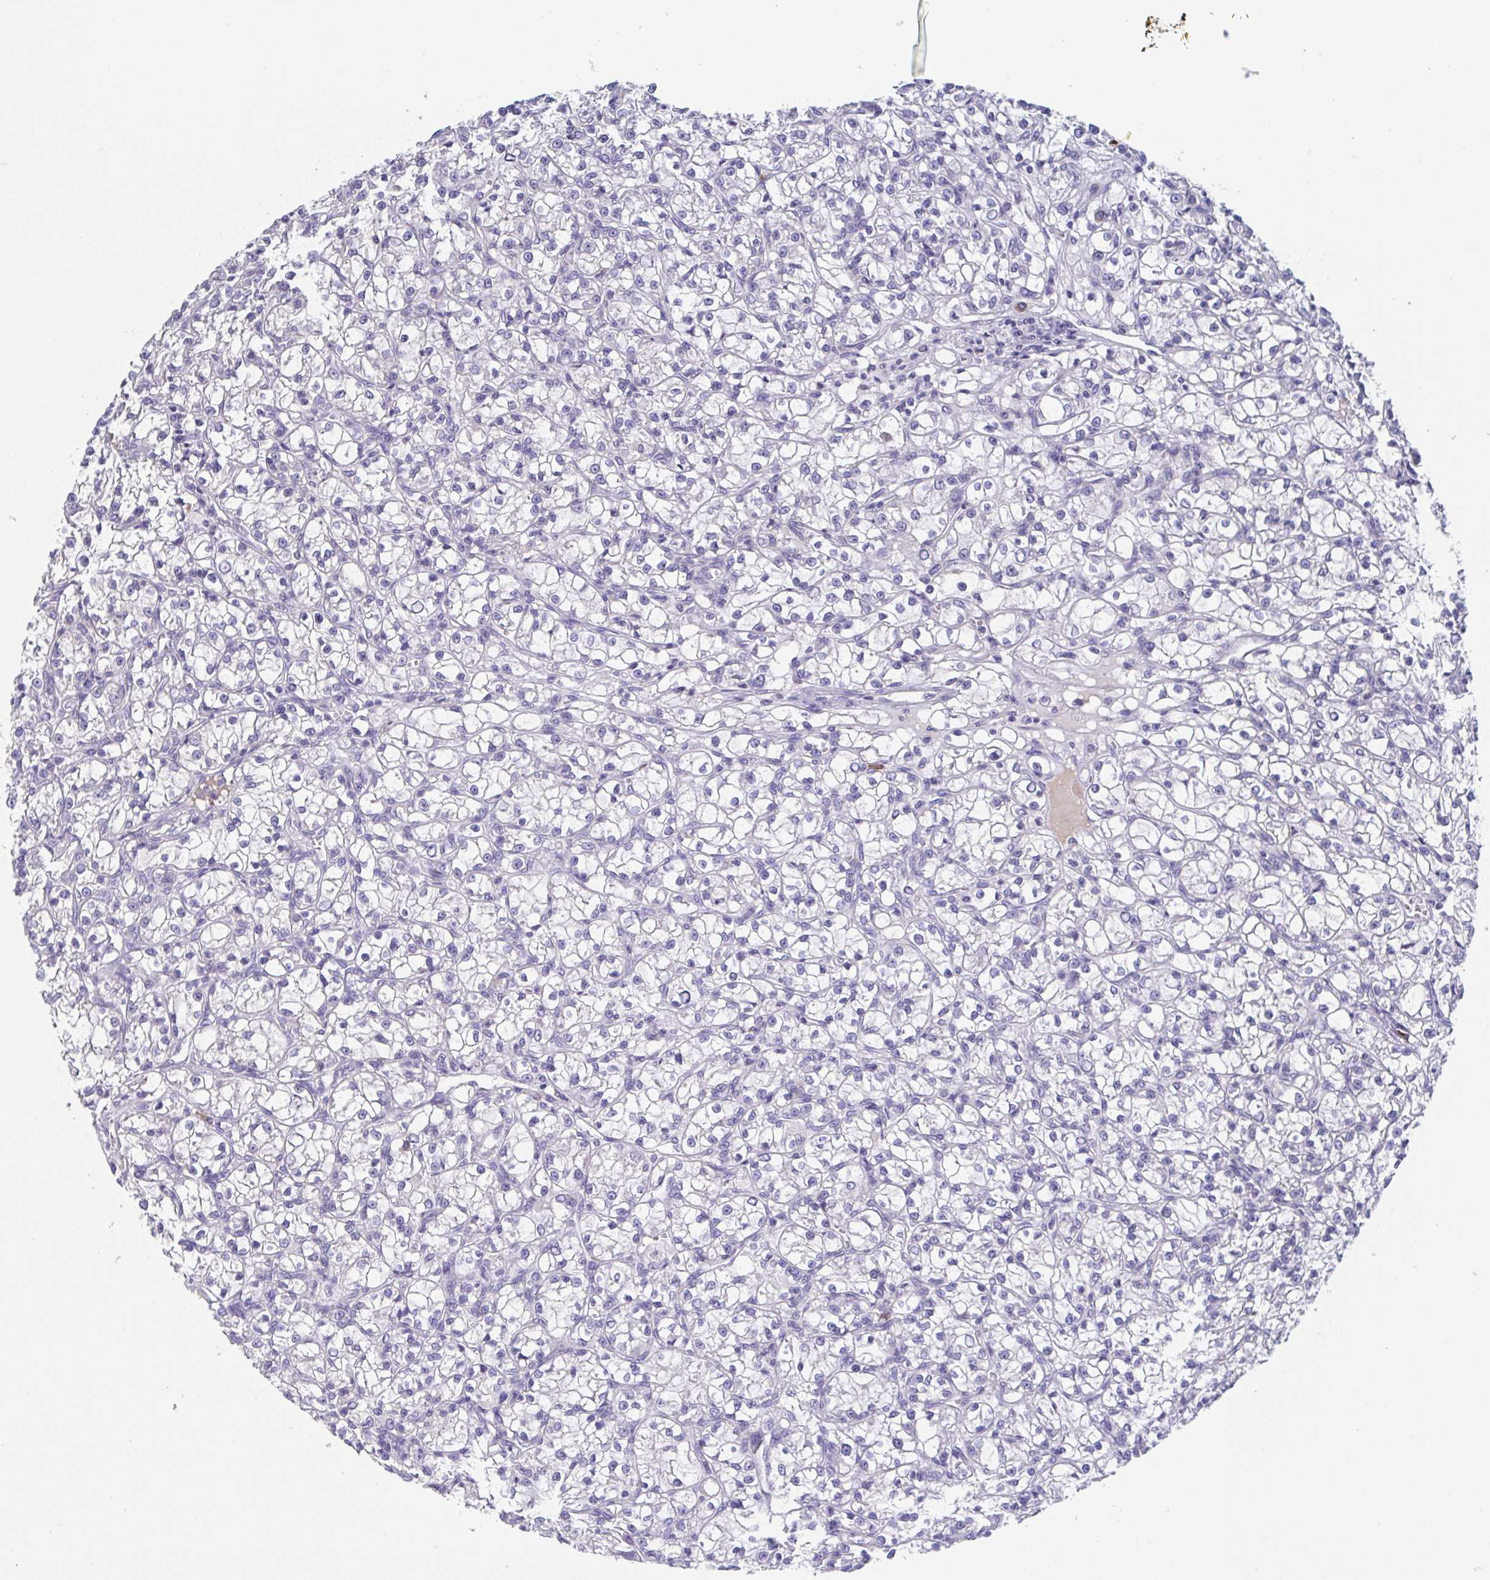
{"staining": {"intensity": "negative", "quantity": "none", "location": "none"}, "tissue": "renal cancer", "cell_type": "Tumor cells", "image_type": "cancer", "snomed": [{"axis": "morphology", "description": "Adenocarcinoma, NOS"}, {"axis": "topography", "description": "Kidney"}], "caption": "This photomicrograph is of adenocarcinoma (renal) stained with IHC to label a protein in brown with the nuclei are counter-stained blue. There is no staining in tumor cells.", "gene": "LRRC58", "patient": {"sex": "female", "age": 59}}